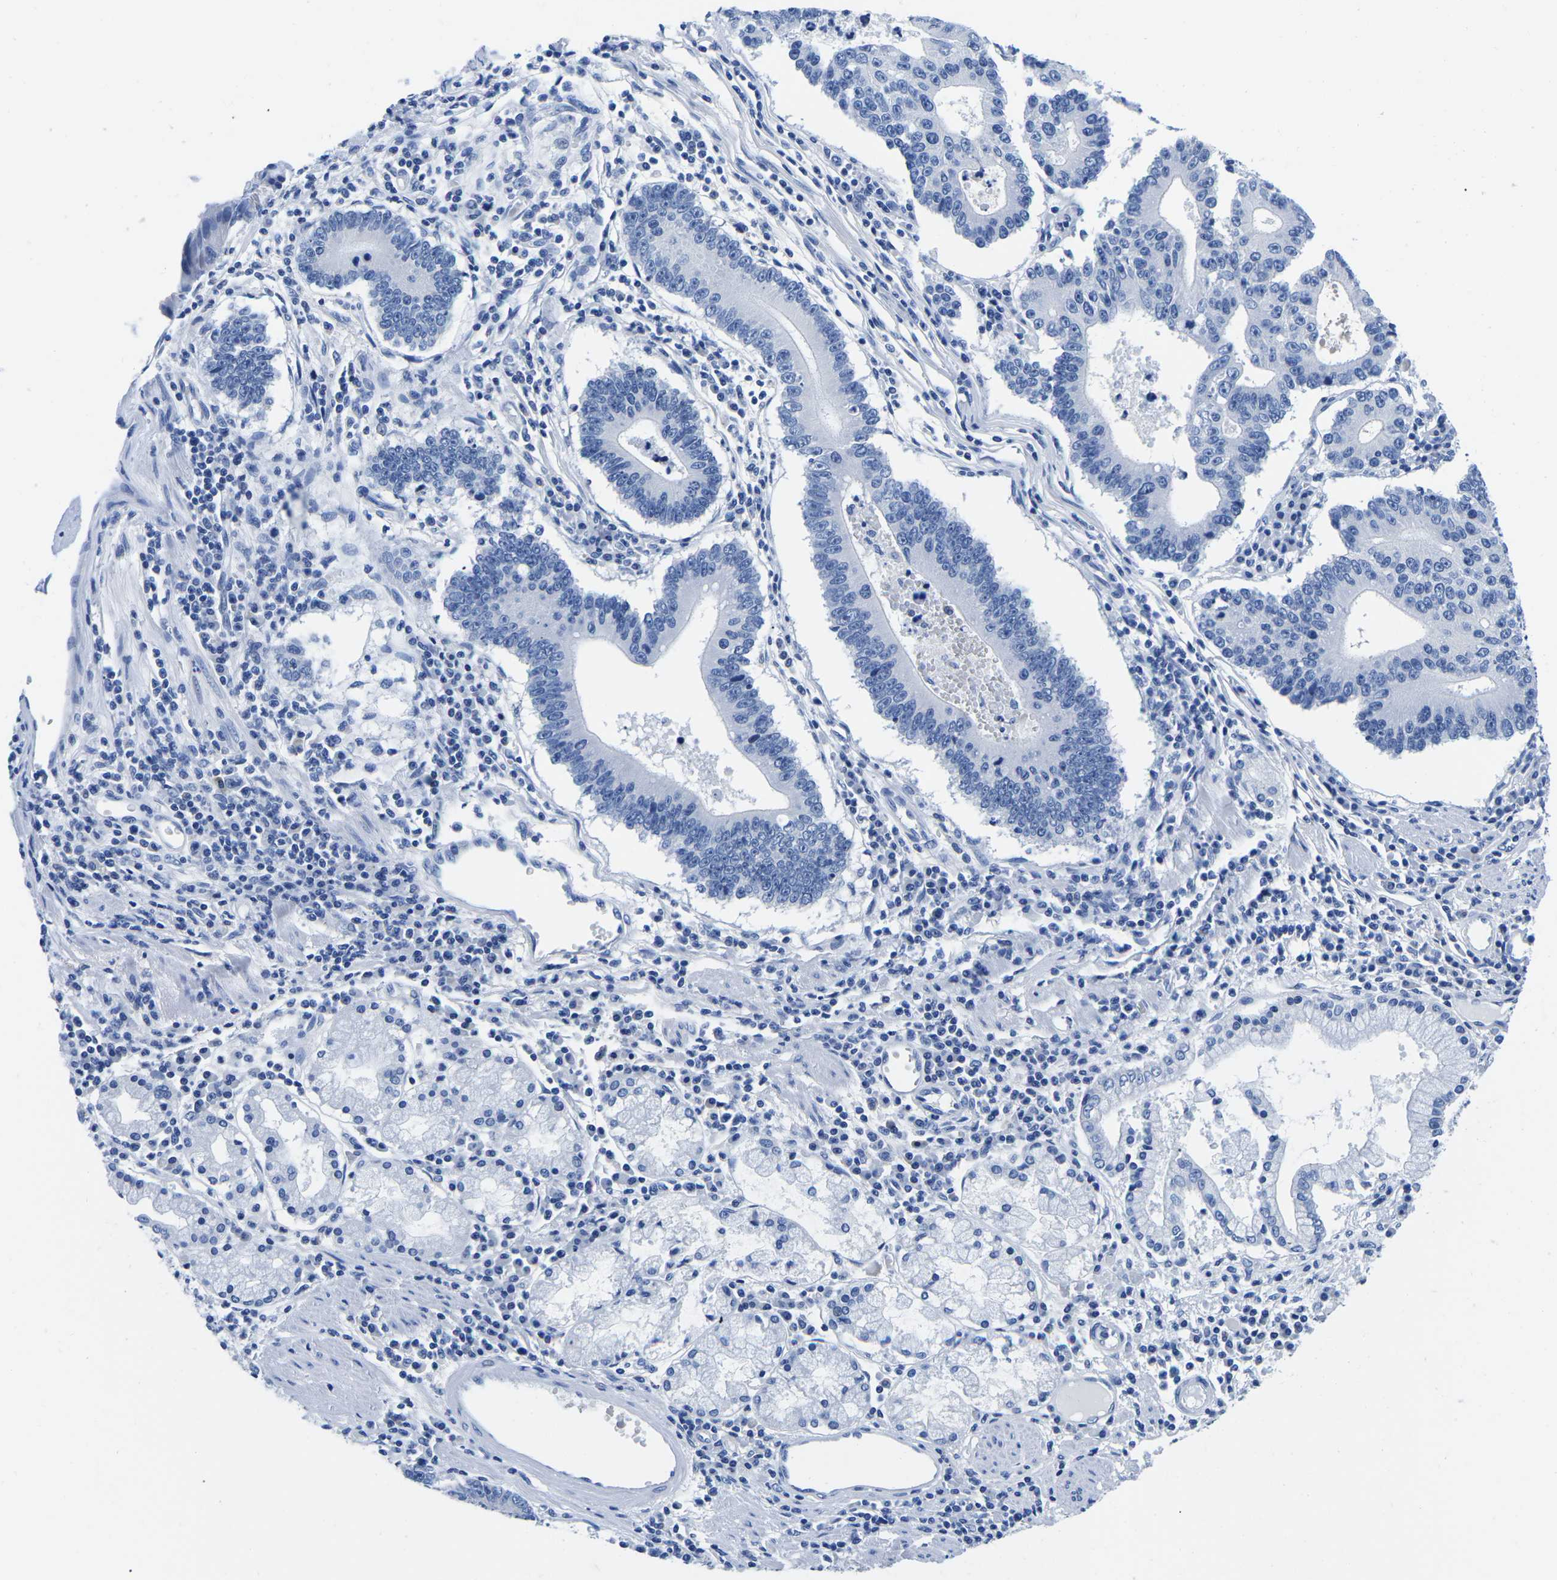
{"staining": {"intensity": "negative", "quantity": "none", "location": "none"}, "tissue": "stomach cancer", "cell_type": "Tumor cells", "image_type": "cancer", "snomed": [{"axis": "morphology", "description": "Adenocarcinoma, NOS"}, {"axis": "topography", "description": "Stomach"}], "caption": "The immunohistochemistry histopathology image has no significant staining in tumor cells of stomach cancer tissue.", "gene": "CYP1A2", "patient": {"sex": "male", "age": 59}}